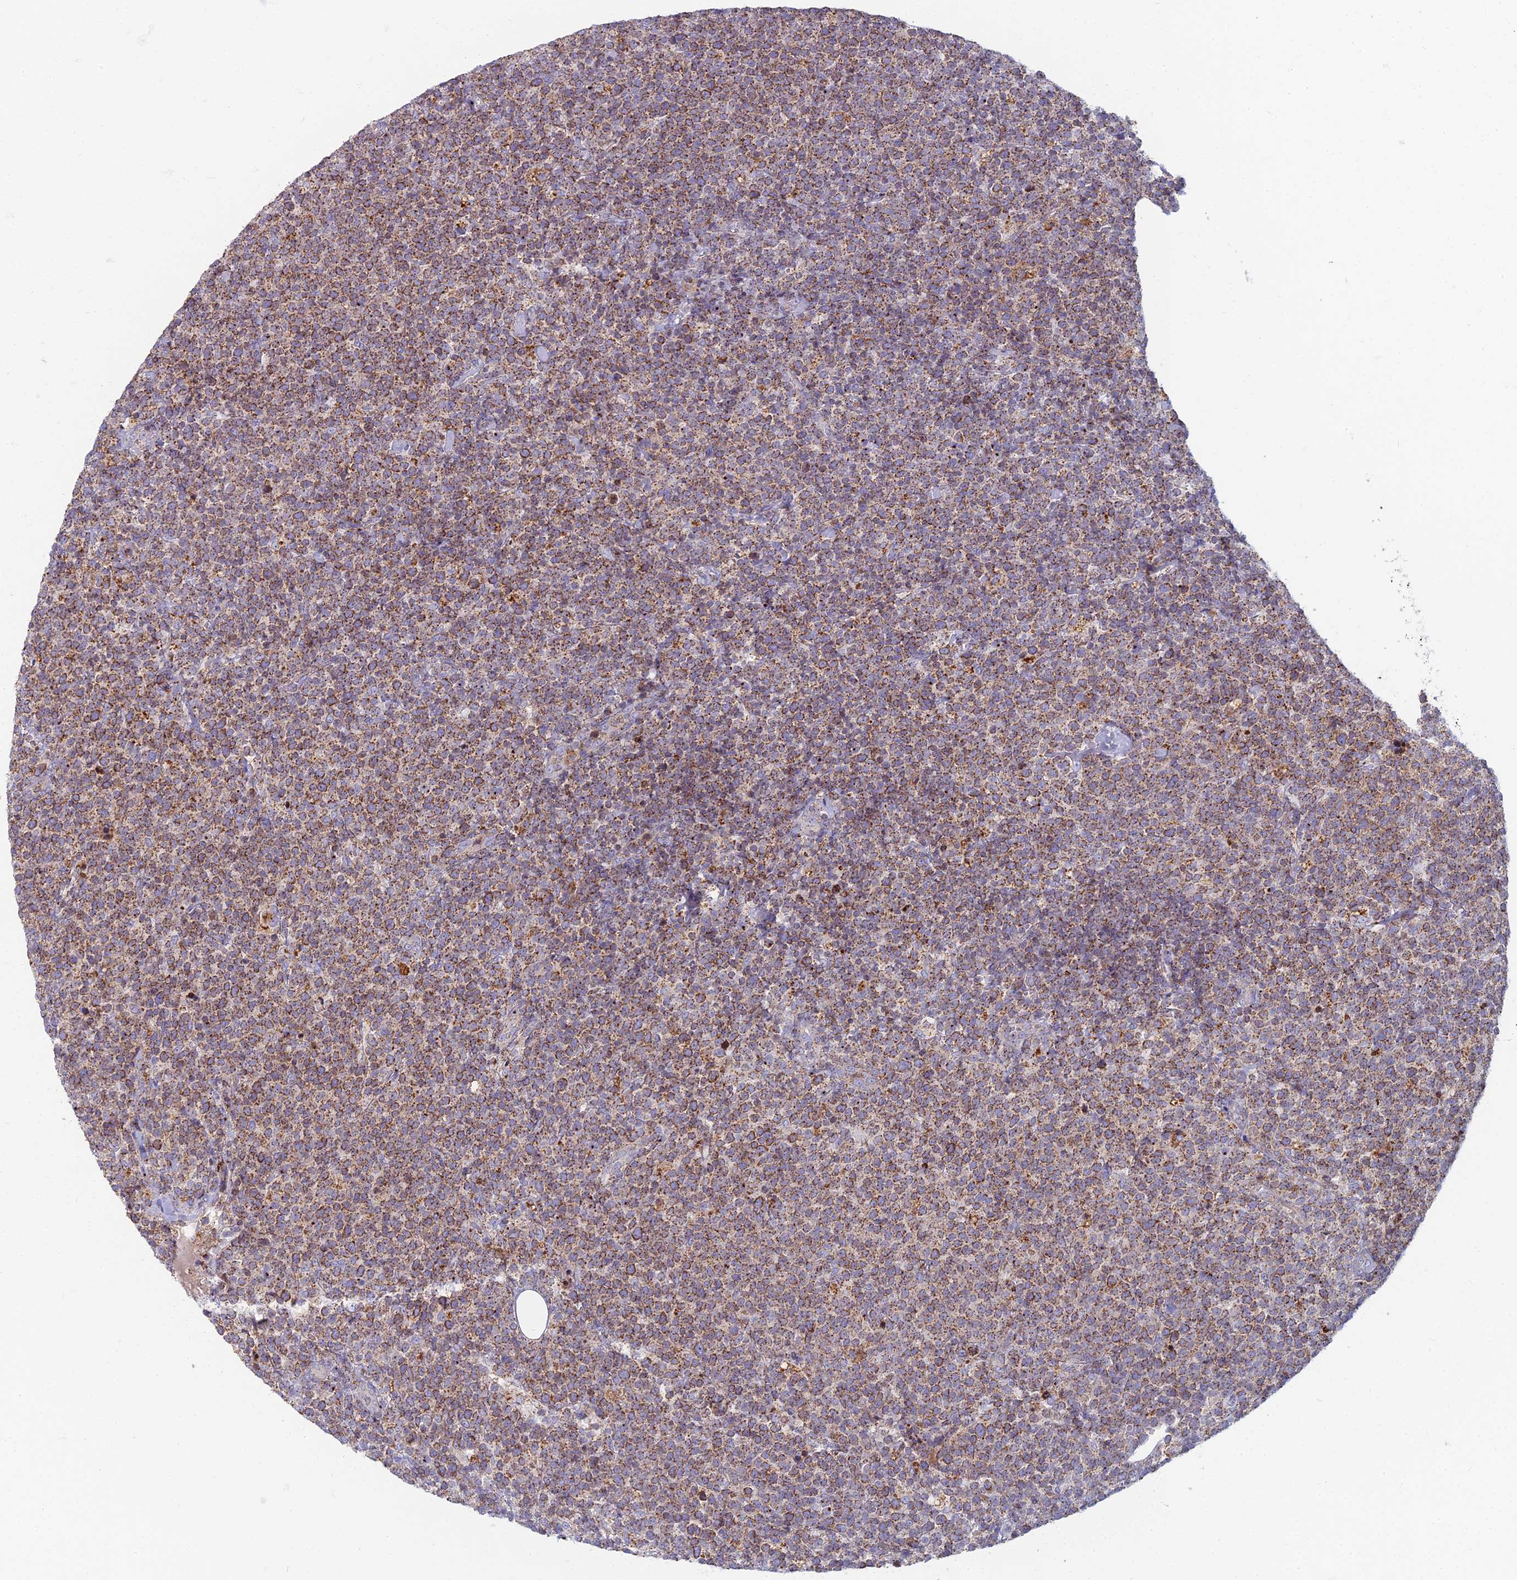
{"staining": {"intensity": "moderate", "quantity": ">75%", "location": "cytoplasmic/membranous"}, "tissue": "lymphoma", "cell_type": "Tumor cells", "image_type": "cancer", "snomed": [{"axis": "morphology", "description": "Malignant lymphoma, non-Hodgkin's type, High grade"}, {"axis": "topography", "description": "Lymph node"}], "caption": "Lymphoma stained with immunohistochemistry (IHC) exhibits moderate cytoplasmic/membranous staining in about >75% of tumor cells. The staining was performed using DAB to visualize the protein expression in brown, while the nuclei were stained in blue with hematoxylin (Magnification: 20x).", "gene": "CHMP4B", "patient": {"sex": "male", "age": 61}}